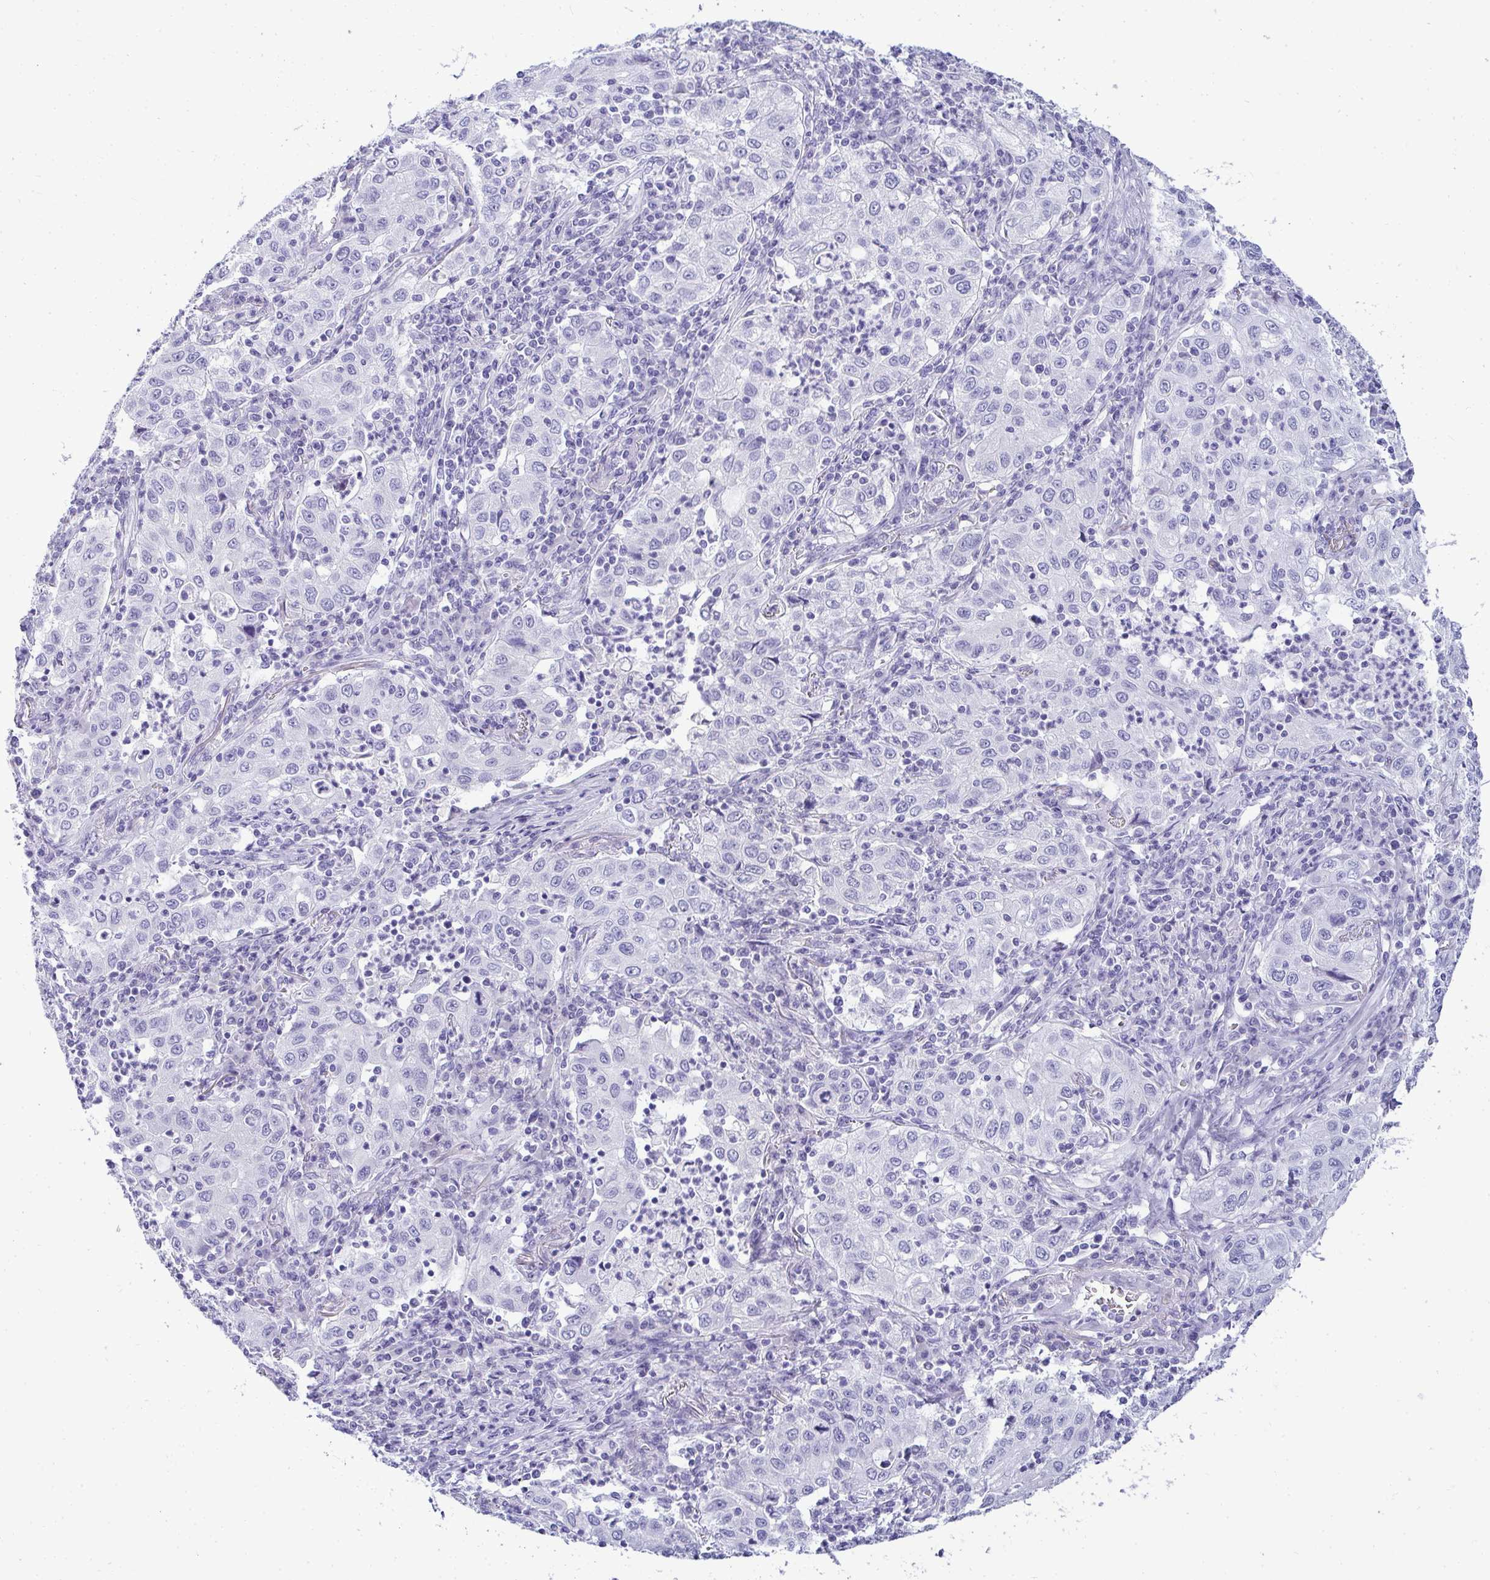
{"staining": {"intensity": "negative", "quantity": "none", "location": "none"}, "tissue": "lung cancer", "cell_type": "Tumor cells", "image_type": "cancer", "snomed": [{"axis": "morphology", "description": "Squamous cell carcinoma, NOS"}, {"axis": "topography", "description": "Lung"}], "caption": "Tumor cells are negative for protein expression in human squamous cell carcinoma (lung).", "gene": "HSPB6", "patient": {"sex": "male", "age": 71}}